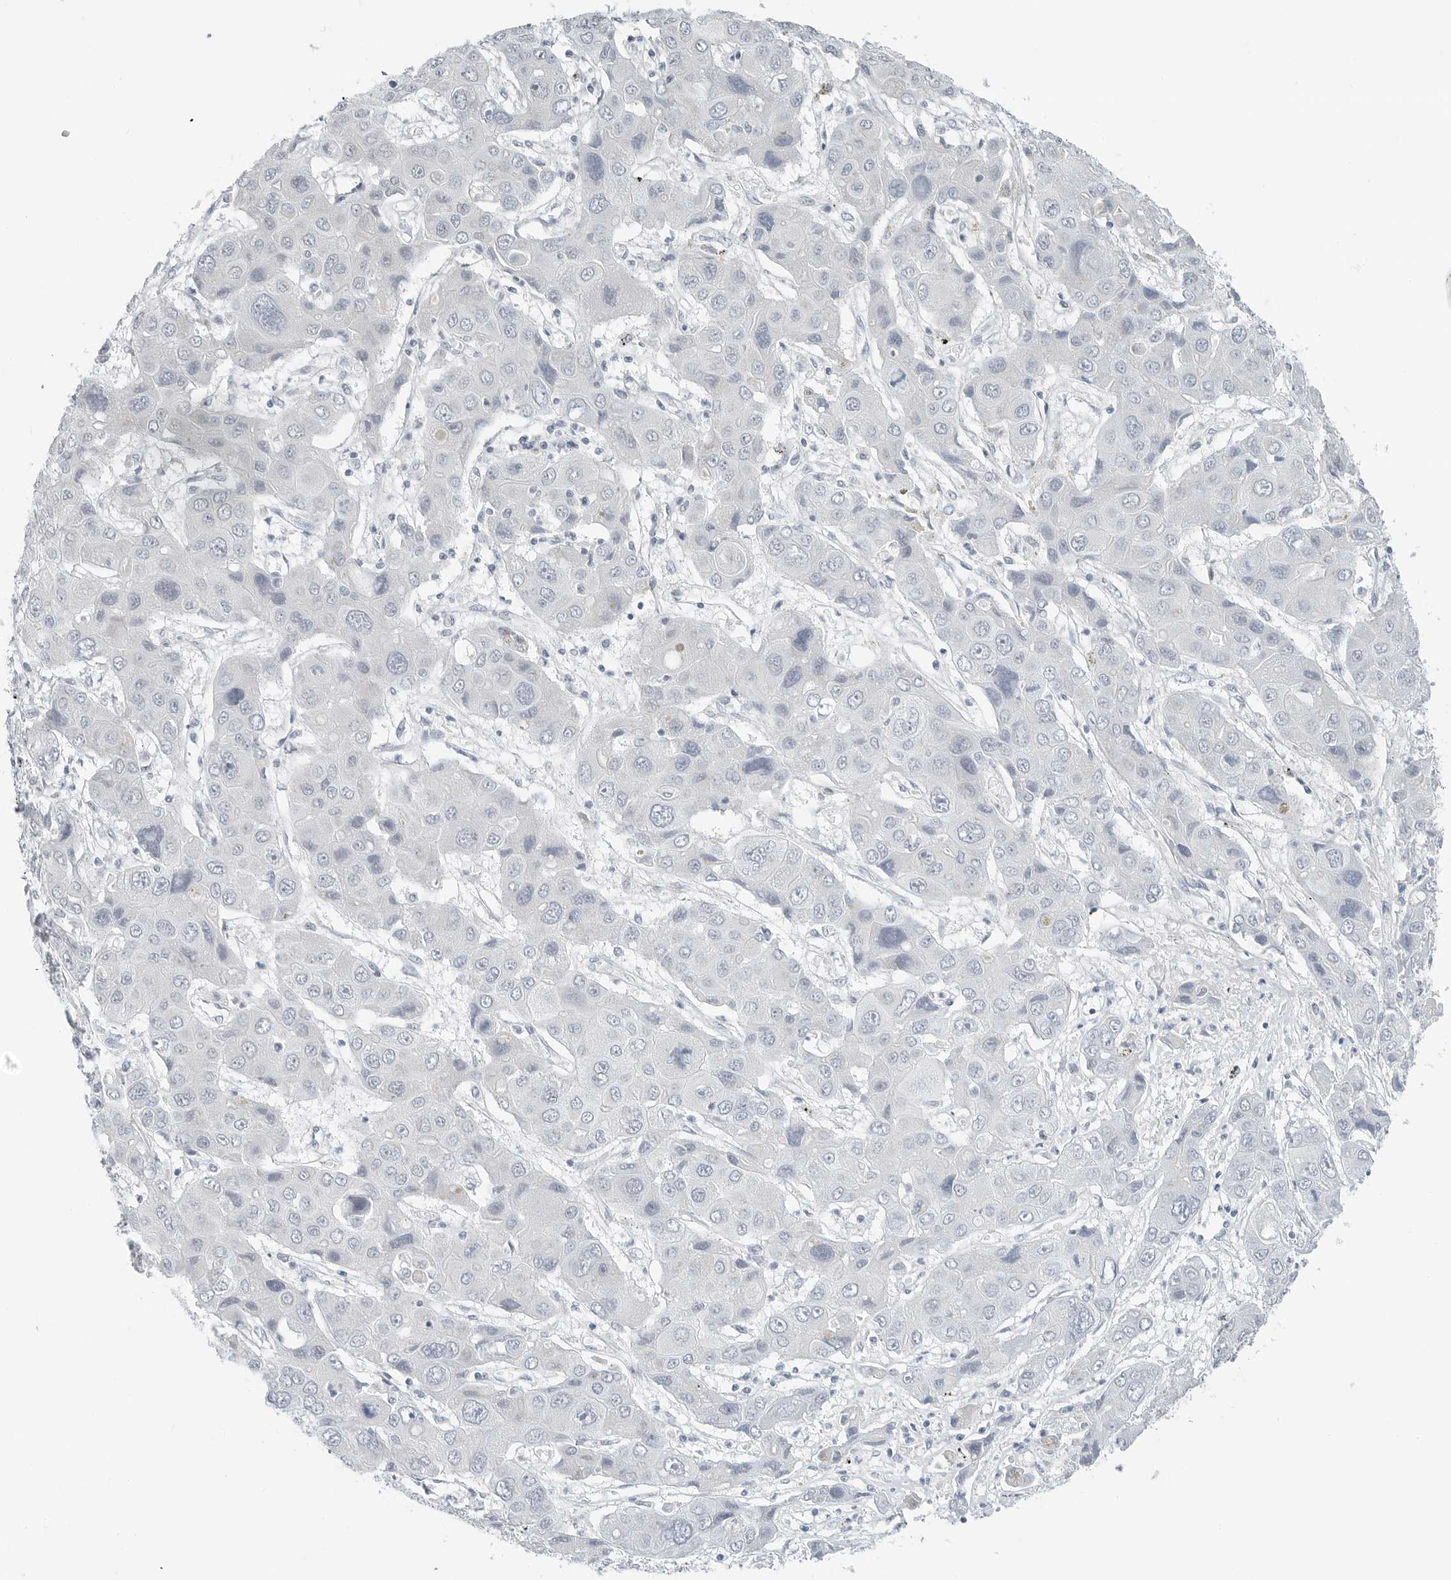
{"staining": {"intensity": "negative", "quantity": "none", "location": "none"}, "tissue": "liver cancer", "cell_type": "Tumor cells", "image_type": "cancer", "snomed": [{"axis": "morphology", "description": "Cholangiocarcinoma"}, {"axis": "topography", "description": "Liver"}], "caption": "There is no significant positivity in tumor cells of liver cancer.", "gene": "XIRP1", "patient": {"sex": "male", "age": 67}}